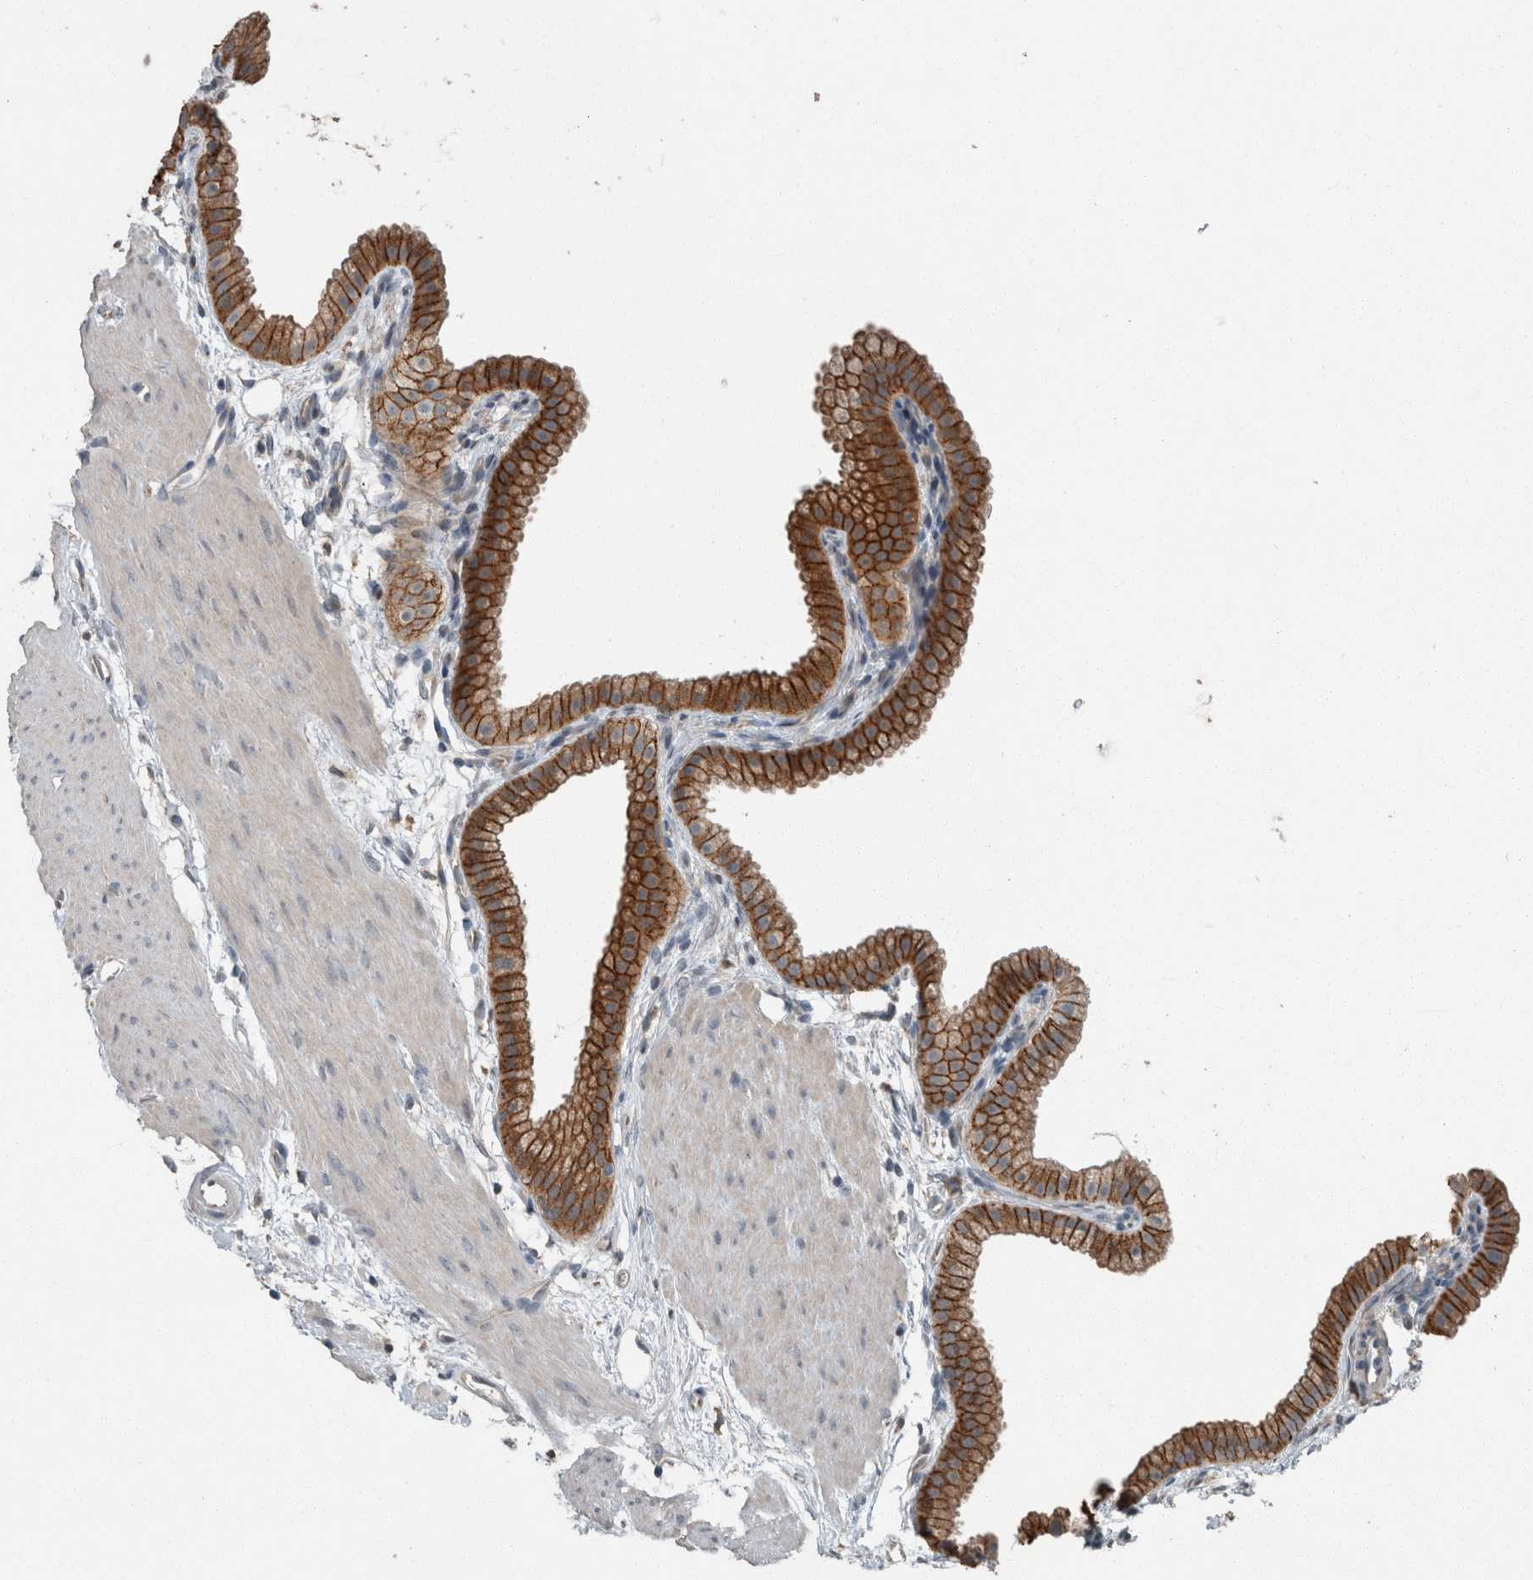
{"staining": {"intensity": "moderate", "quantity": ">75%", "location": "cytoplasmic/membranous"}, "tissue": "gallbladder", "cell_type": "Glandular cells", "image_type": "normal", "snomed": [{"axis": "morphology", "description": "Normal tissue, NOS"}, {"axis": "topography", "description": "Gallbladder"}], "caption": "Immunohistochemical staining of benign gallbladder displays moderate cytoplasmic/membranous protein positivity in about >75% of glandular cells. Nuclei are stained in blue.", "gene": "KNTC1", "patient": {"sex": "female", "age": 64}}